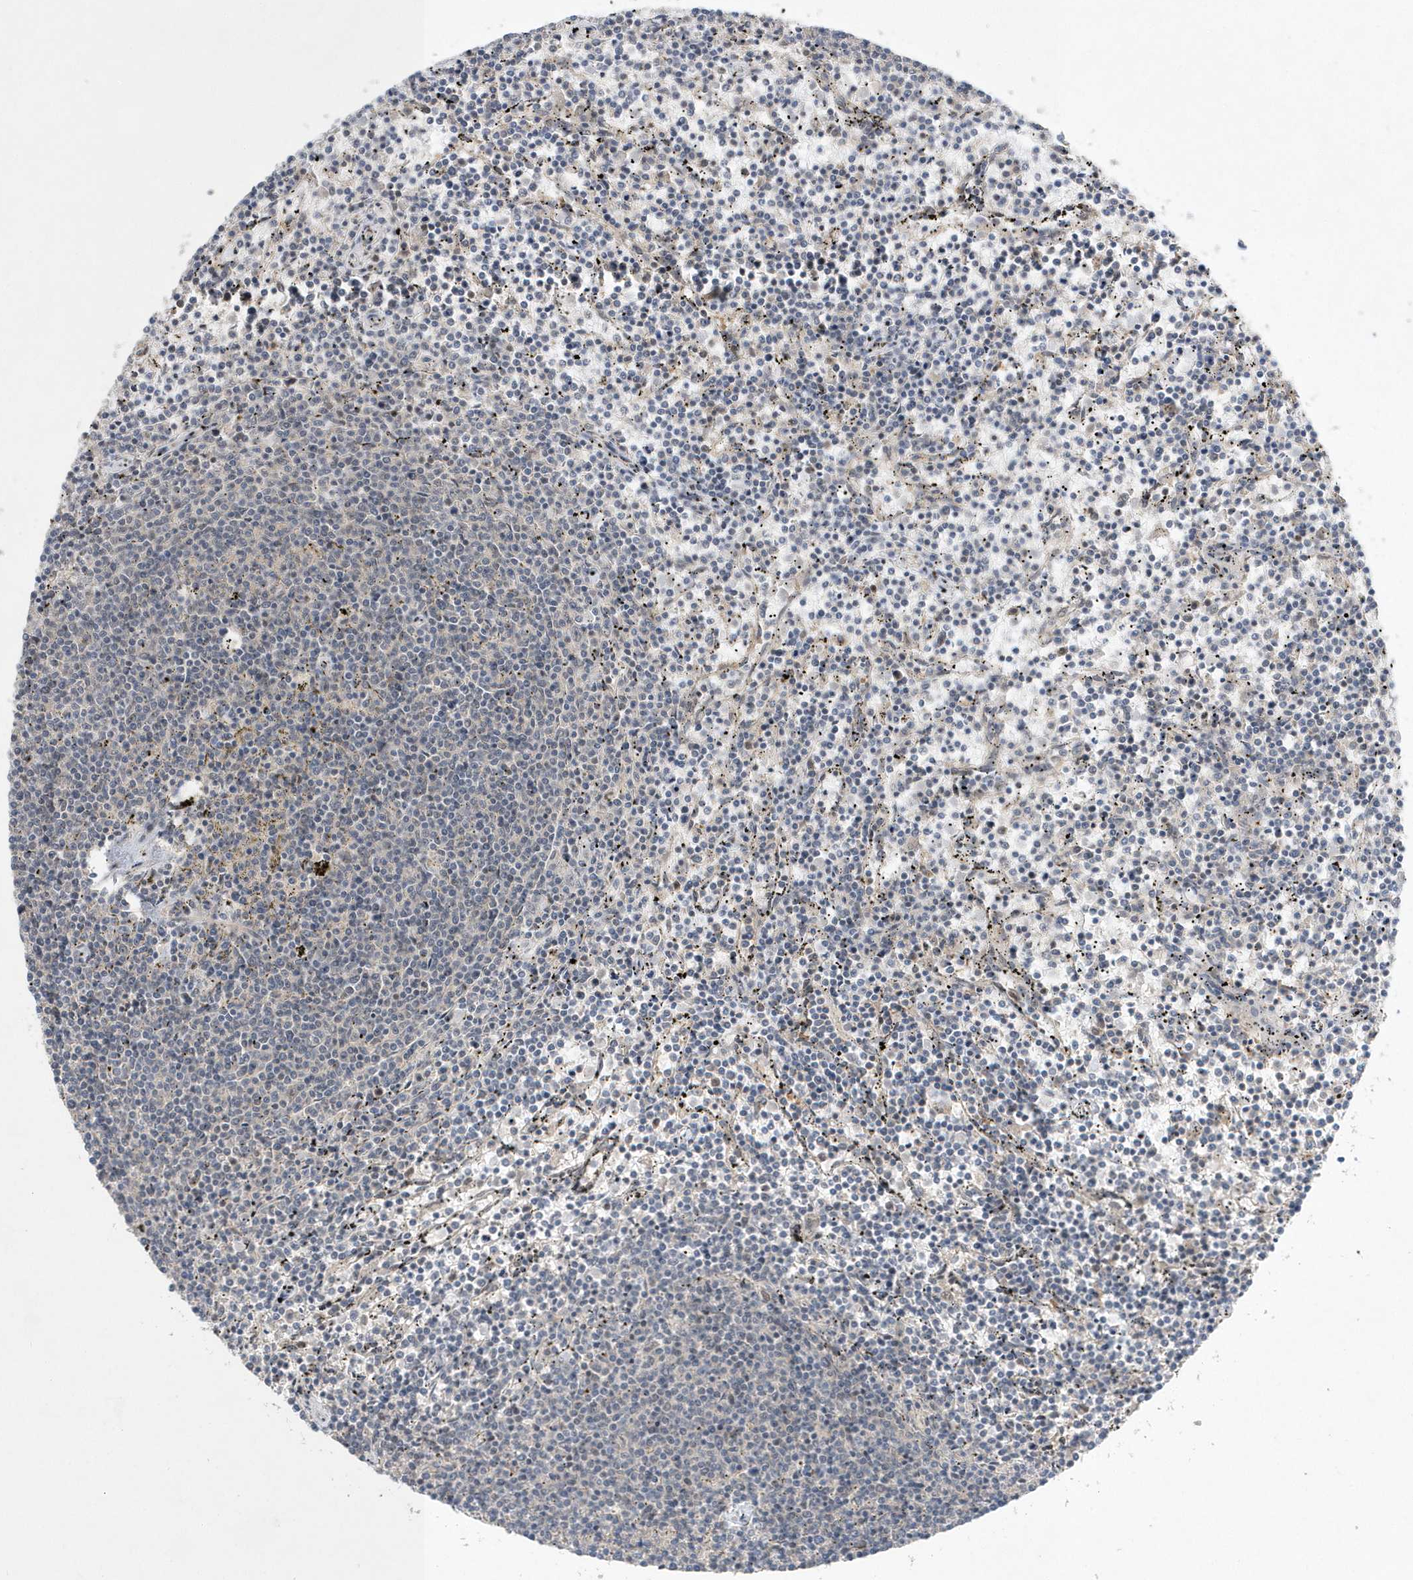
{"staining": {"intensity": "negative", "quantity": "none", "location": "none"}, "tissue": "lymphoma", "cell_type": "Tumor cells", "image_type": "cancer", "snomed": [{"axis": "morphology", "description": "Malignant lymphoma, non-Hodgkin's type, Low grade"}, {"axis": "topography", "description": "Spleen"}], "caption": "Tumor cells are negative for protein expression in human low-grade malignant lymphoma, non-Hodgkin's type. The staining was performed using DAB to visualize the protein expression in brown, while the nuclei were stained in blue with hematoxylin (Magnification: 20x).", "gene": "TMEM132B", "patient": {"sex": "female", "age": 50}}